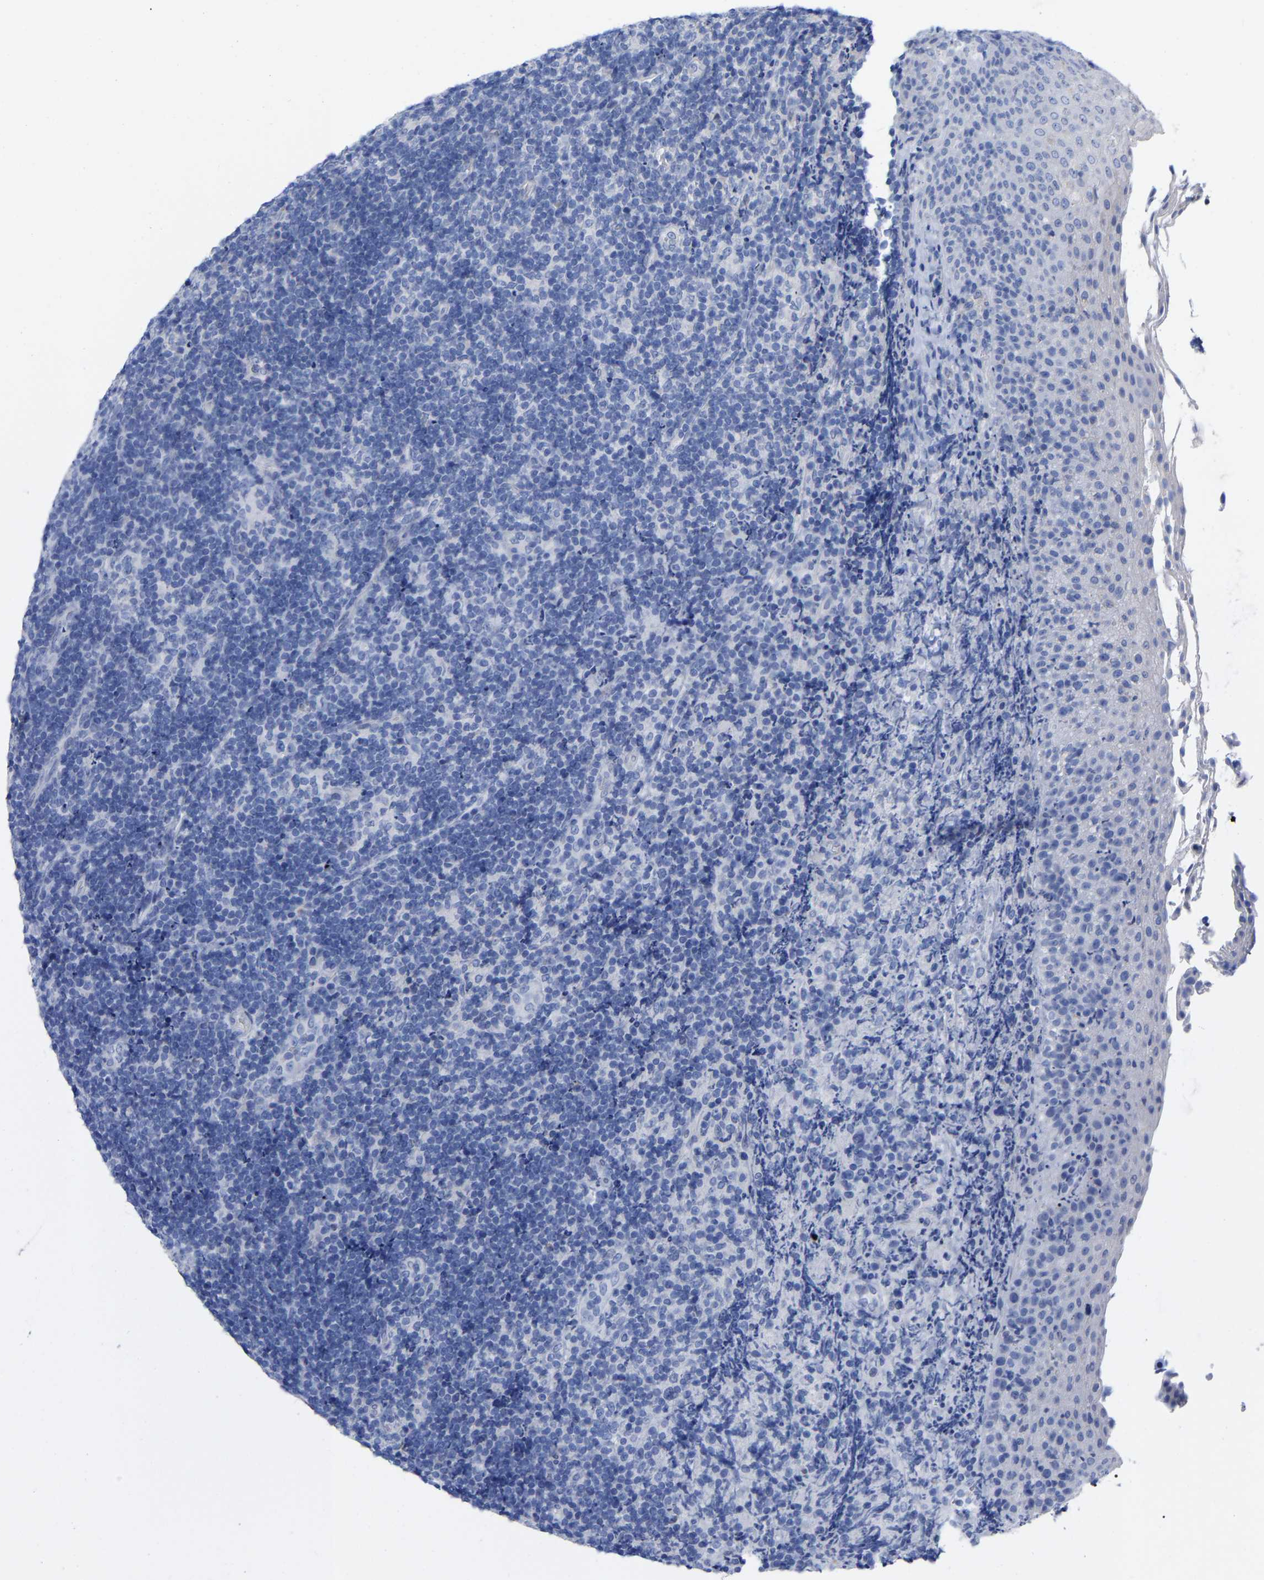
{"staining": {"intensity": "negative", "quantity": "none", "location": "none"}, "tissue": "lymphoma", "cell_type": "Tumor cells", "image_type": "cancer", "snomed": [{"axis": "morphology", "description": "Malignant lymphoma, non-Hodgkin's type, High grade"}, {"axis": "topography", "description": "Tonsil"}], "caption": "Tumor cells show no significant protein expression in lymphoma. (DAB immunohistochemistry with hematoxylin counter stain).", "gene": "HAPLN1", "patient": {"sex": "female", "age": 36}}